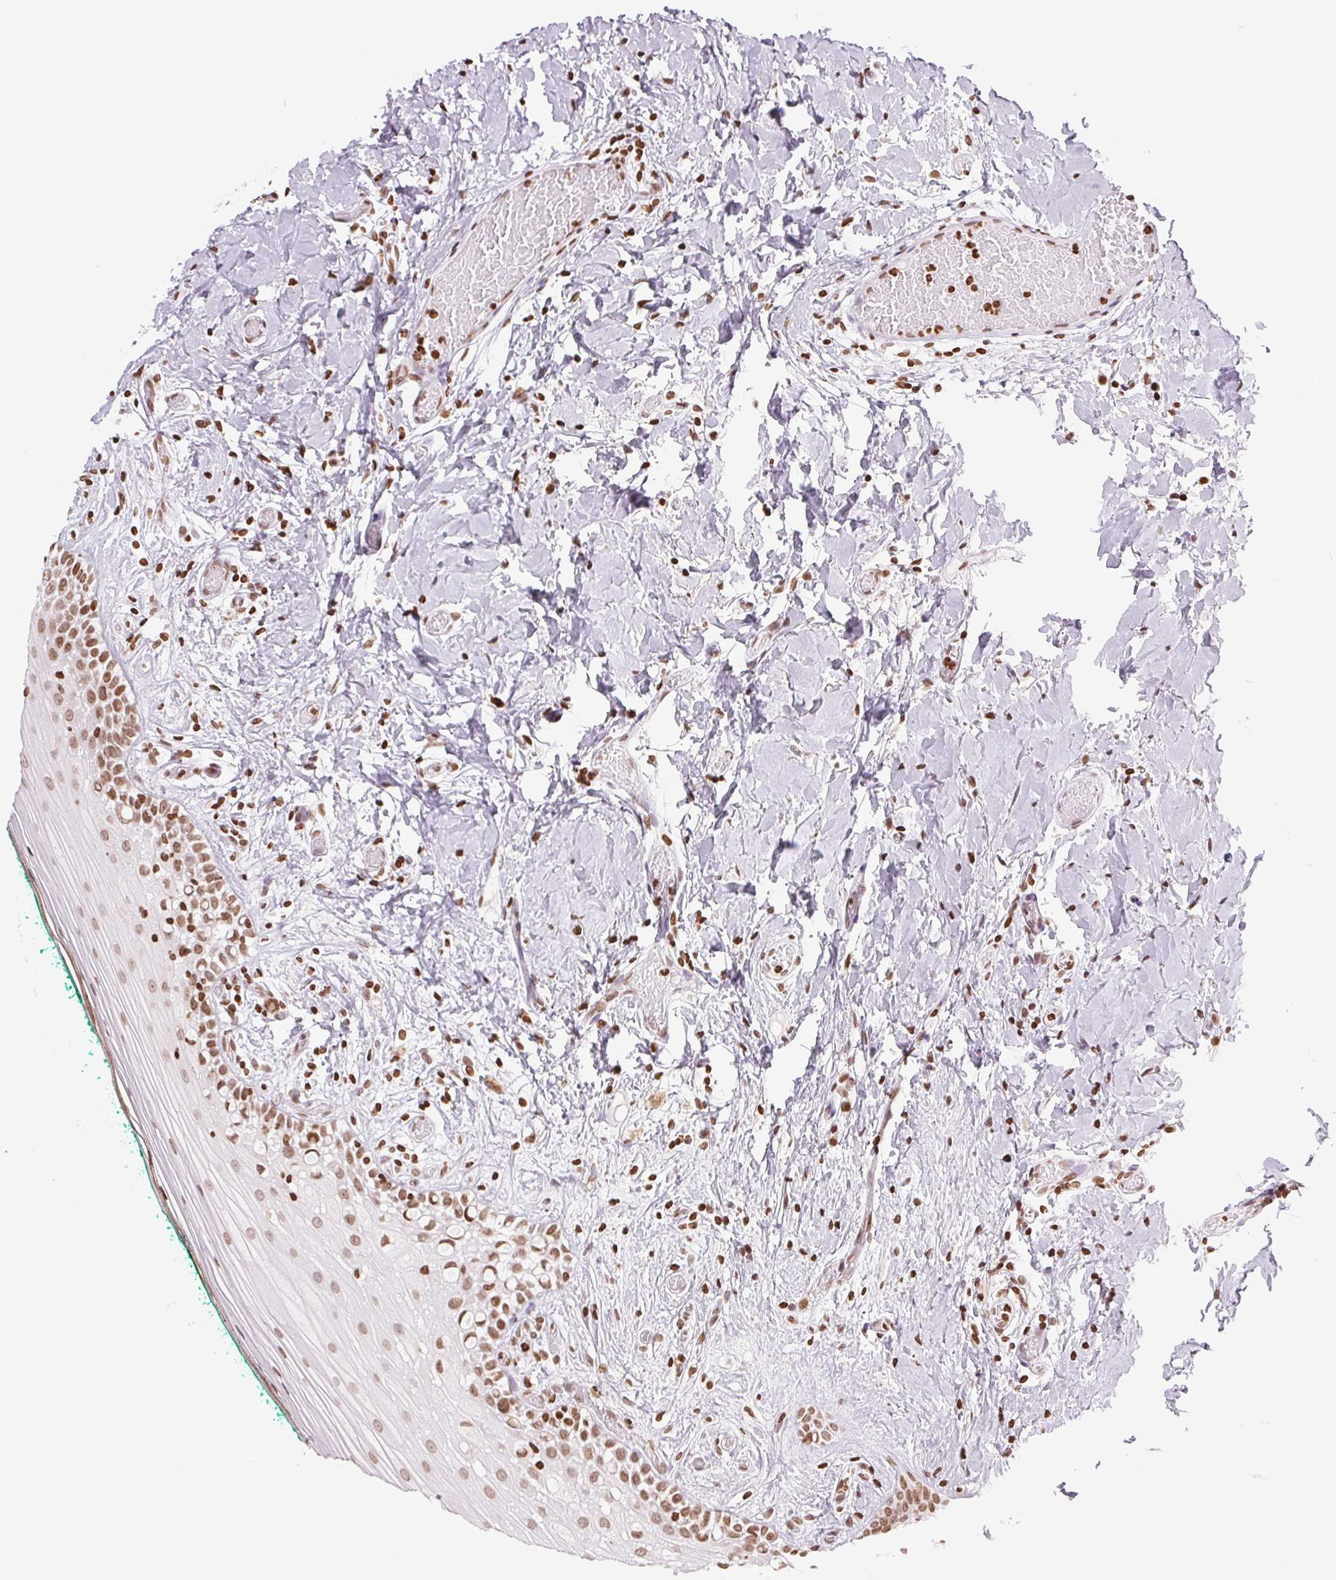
{"staining": {"intensity": "moderate", "quantity": ">75%", "location": "nuclear"}, "tissue": "oral mucosa", "cell_type": "Squamous epithelial cells", "image_type": "normal", "snomed": [{"axis": "morphology", "description": "Normal tissue, NOS"}, {"axis": "topography", "description": "Oral tissue"}], "caption": "A brown stain highlights moderate nuclear positivity of a protein in squamous epithelial cells of normal human oral mucosa. The protein of interest is stained brown, and the nuclei are stained in blue (DAB IHC with brightfield microscopy, high magnification).", "gene": "SMIM12", "patient": {"sex": "female", "age": 83}}